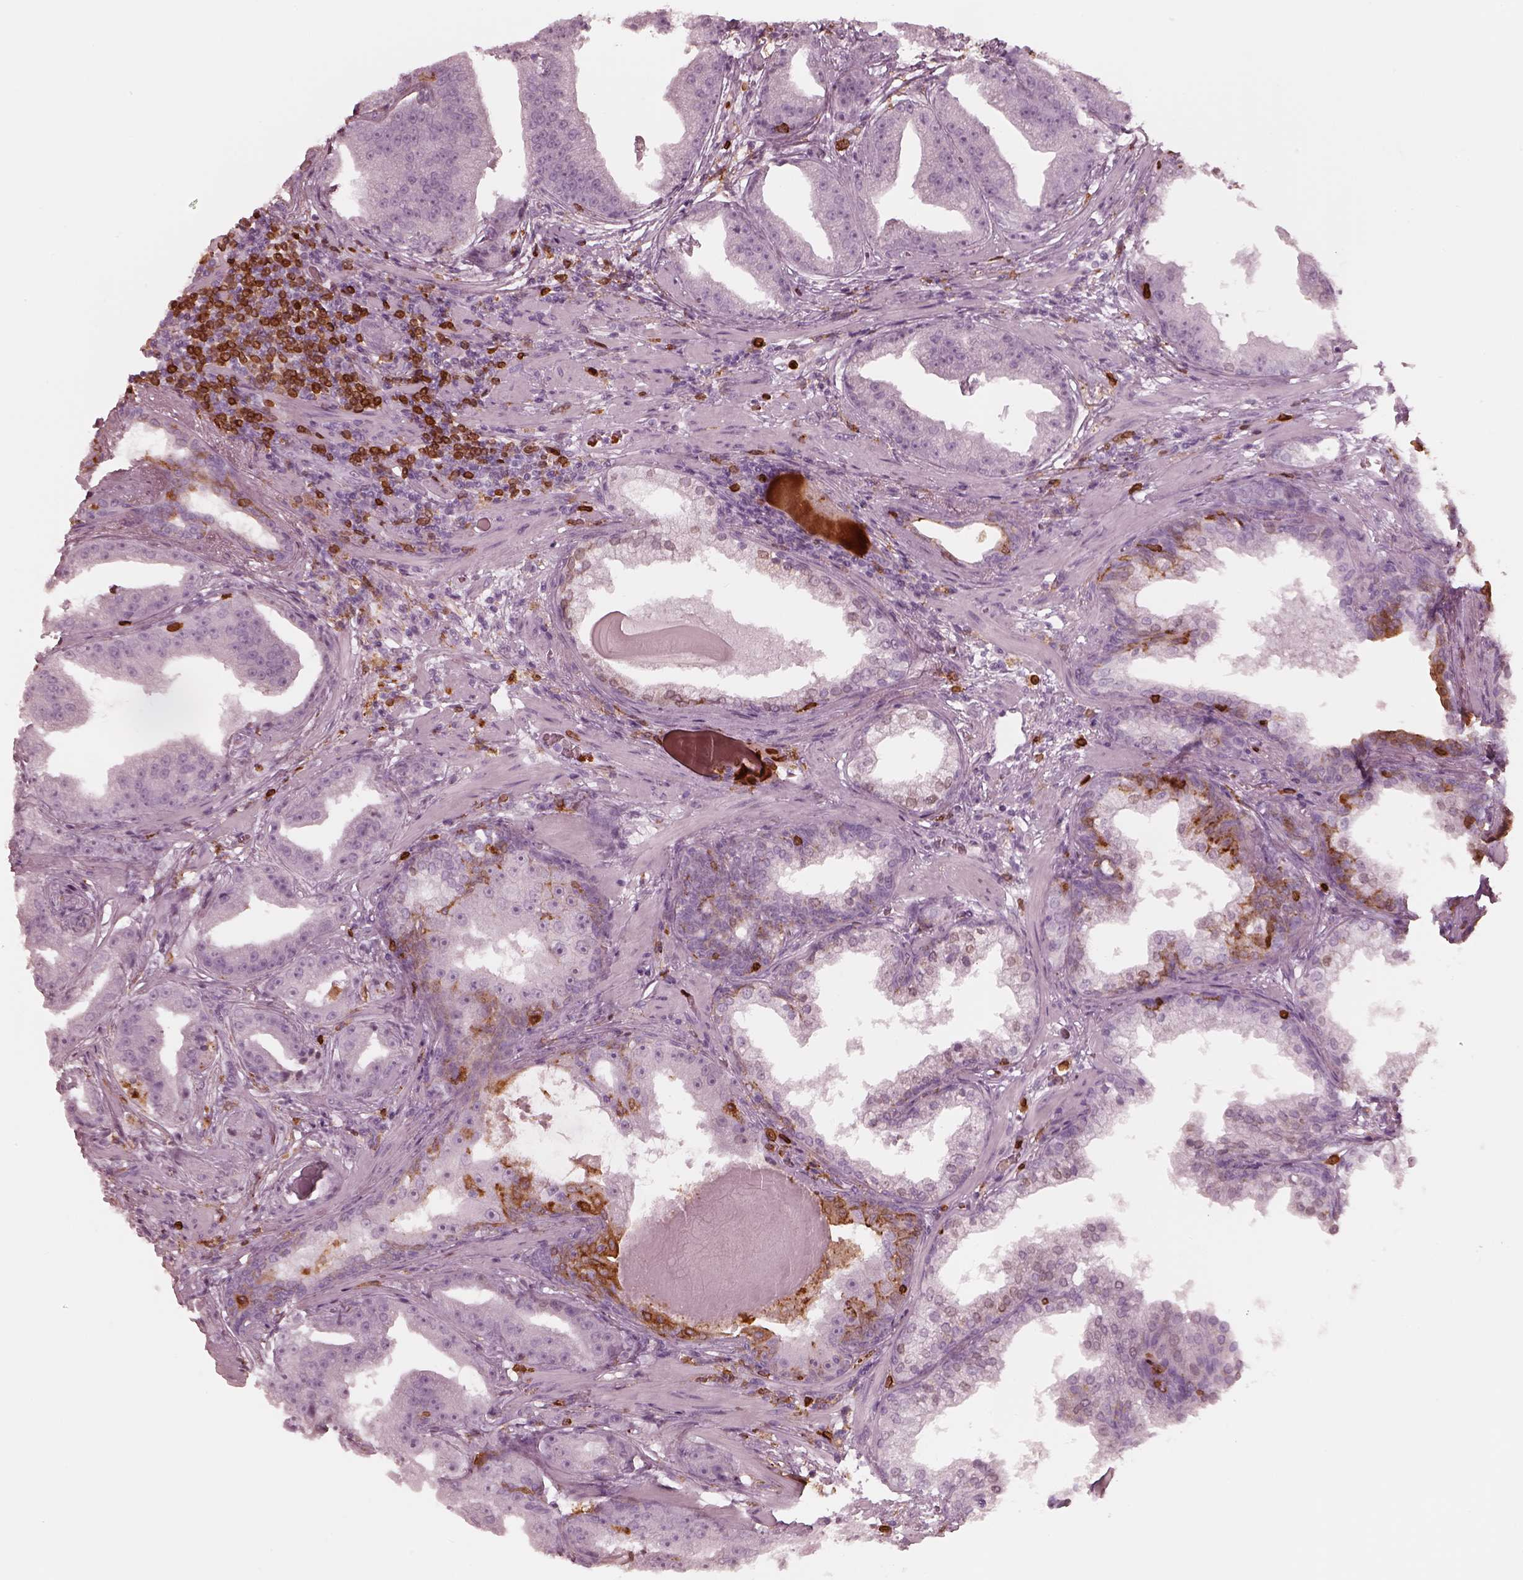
{"staining": {"intensity": "negative", "quantity": "none", "location": "none"}, "tissue": "prostate cancer", "cell_type": "Tumor cells", "image_type": "cancer", "snomed": [{"axis": "morphology", "description": "Adenocarcinoma, Low grade"}, {"axis": "topography", "description": "Prostate"}], "caption": "Immunohistochemical staining of prostate cancer (low-grade adenocarcinoma) reveals no significant expression in tumor cells.", "gene": "ALOX5", "patient": {"sex": "male", "age": 62}}